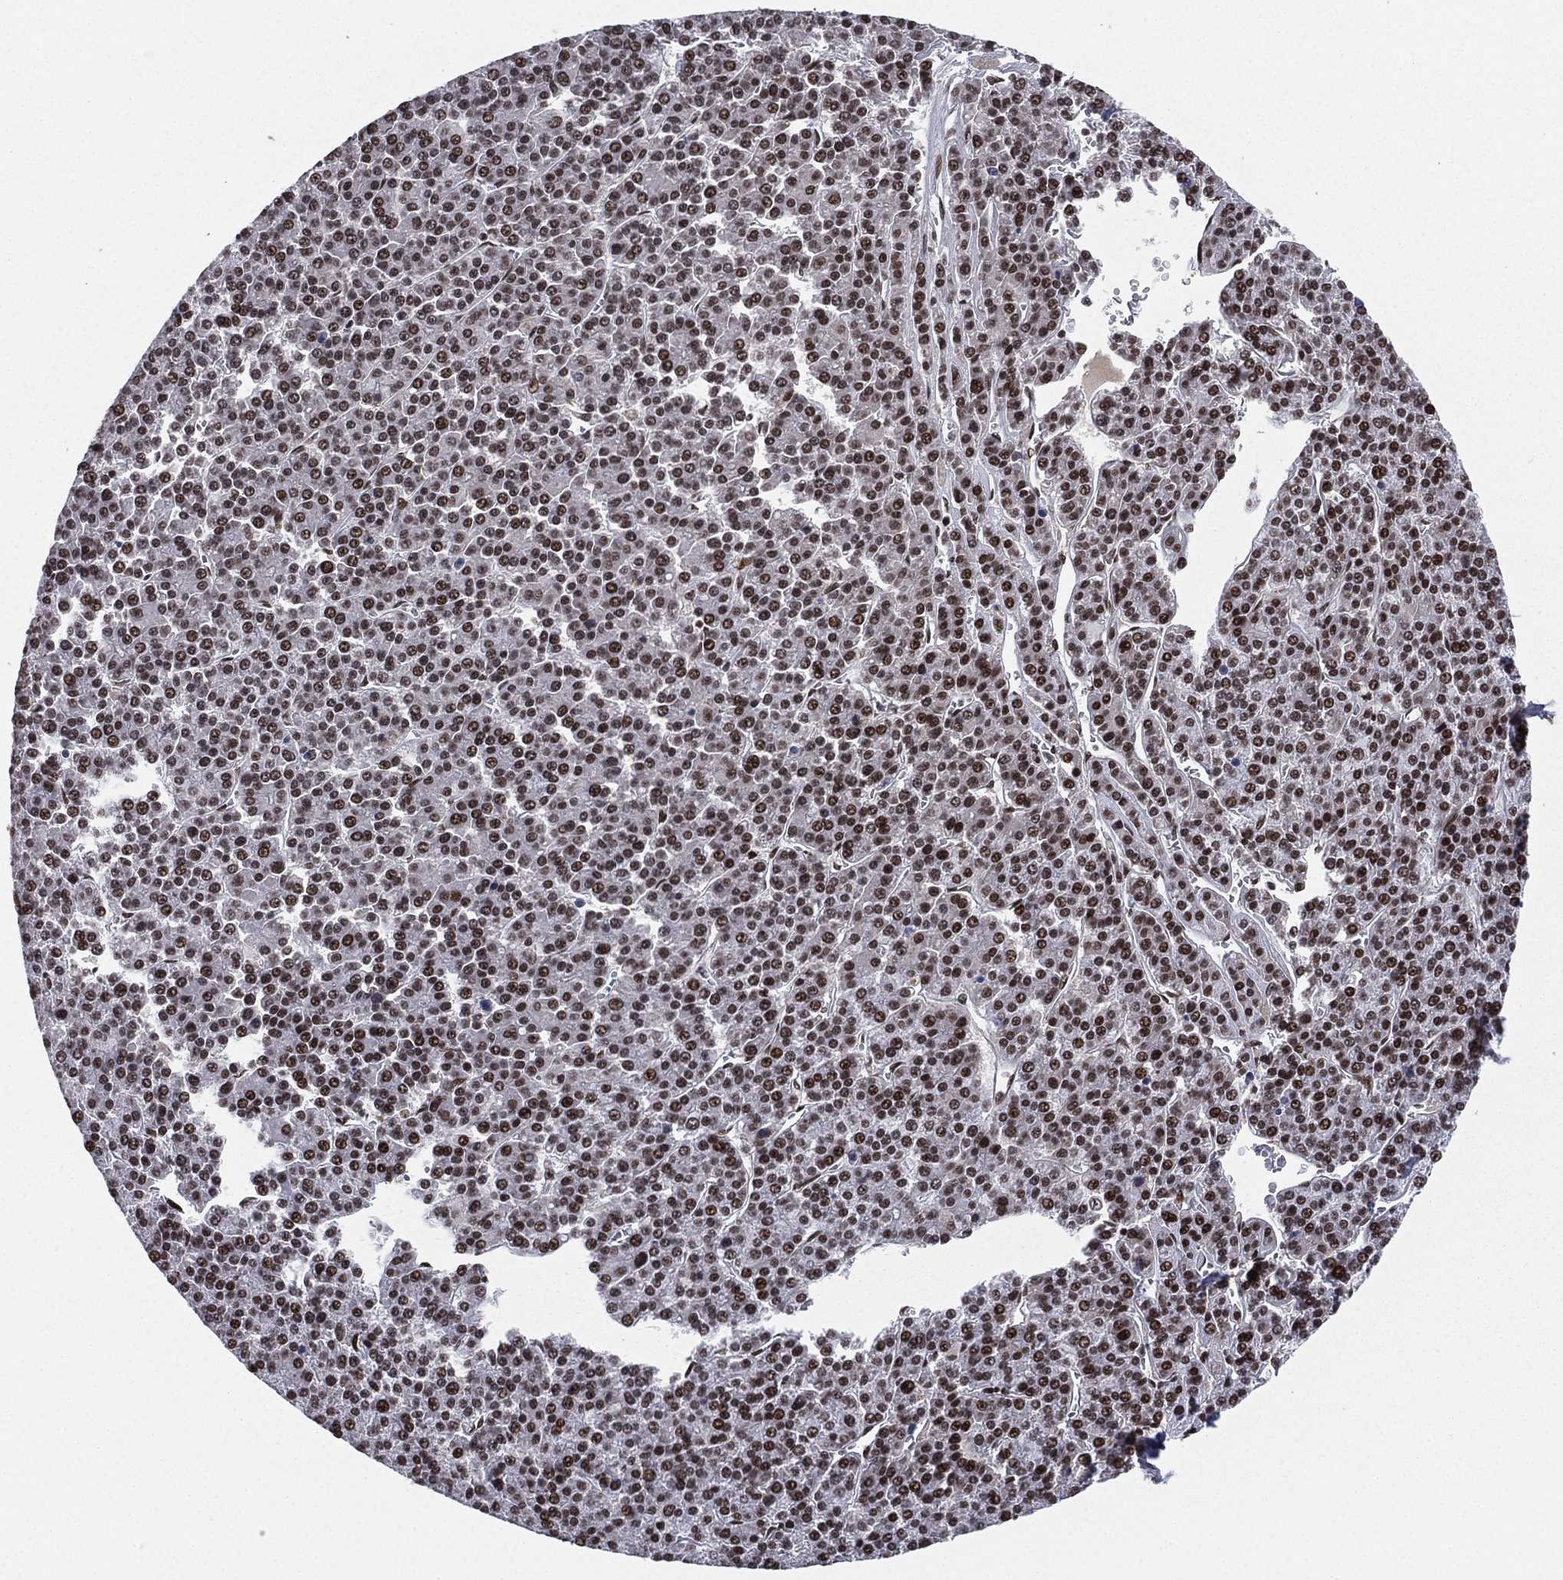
{"staining": {"intensity": "strong", "quantity": ">75%", "location": "nuclear"}, "tissue": "liver cancer", "cell_type": "Tumor cells", "image_type": "cancer", "snomed": [{"axis": "morphology", "description": "Carcinoma, Hepatocellular, NOS"}, {"axis": "topography", "description": "Liver"}], "caption": "IHC image of neoplastic tissue: human hepatocellular carcinoma (liver) stained using immunohistochemistry exhibits high levels of strong protein expression localized specifically in the nuclear of tumor cells, appearing as a nuclear brown color.", "gene": "RTF1", "patient": {"sex": "female", "age": 58}}